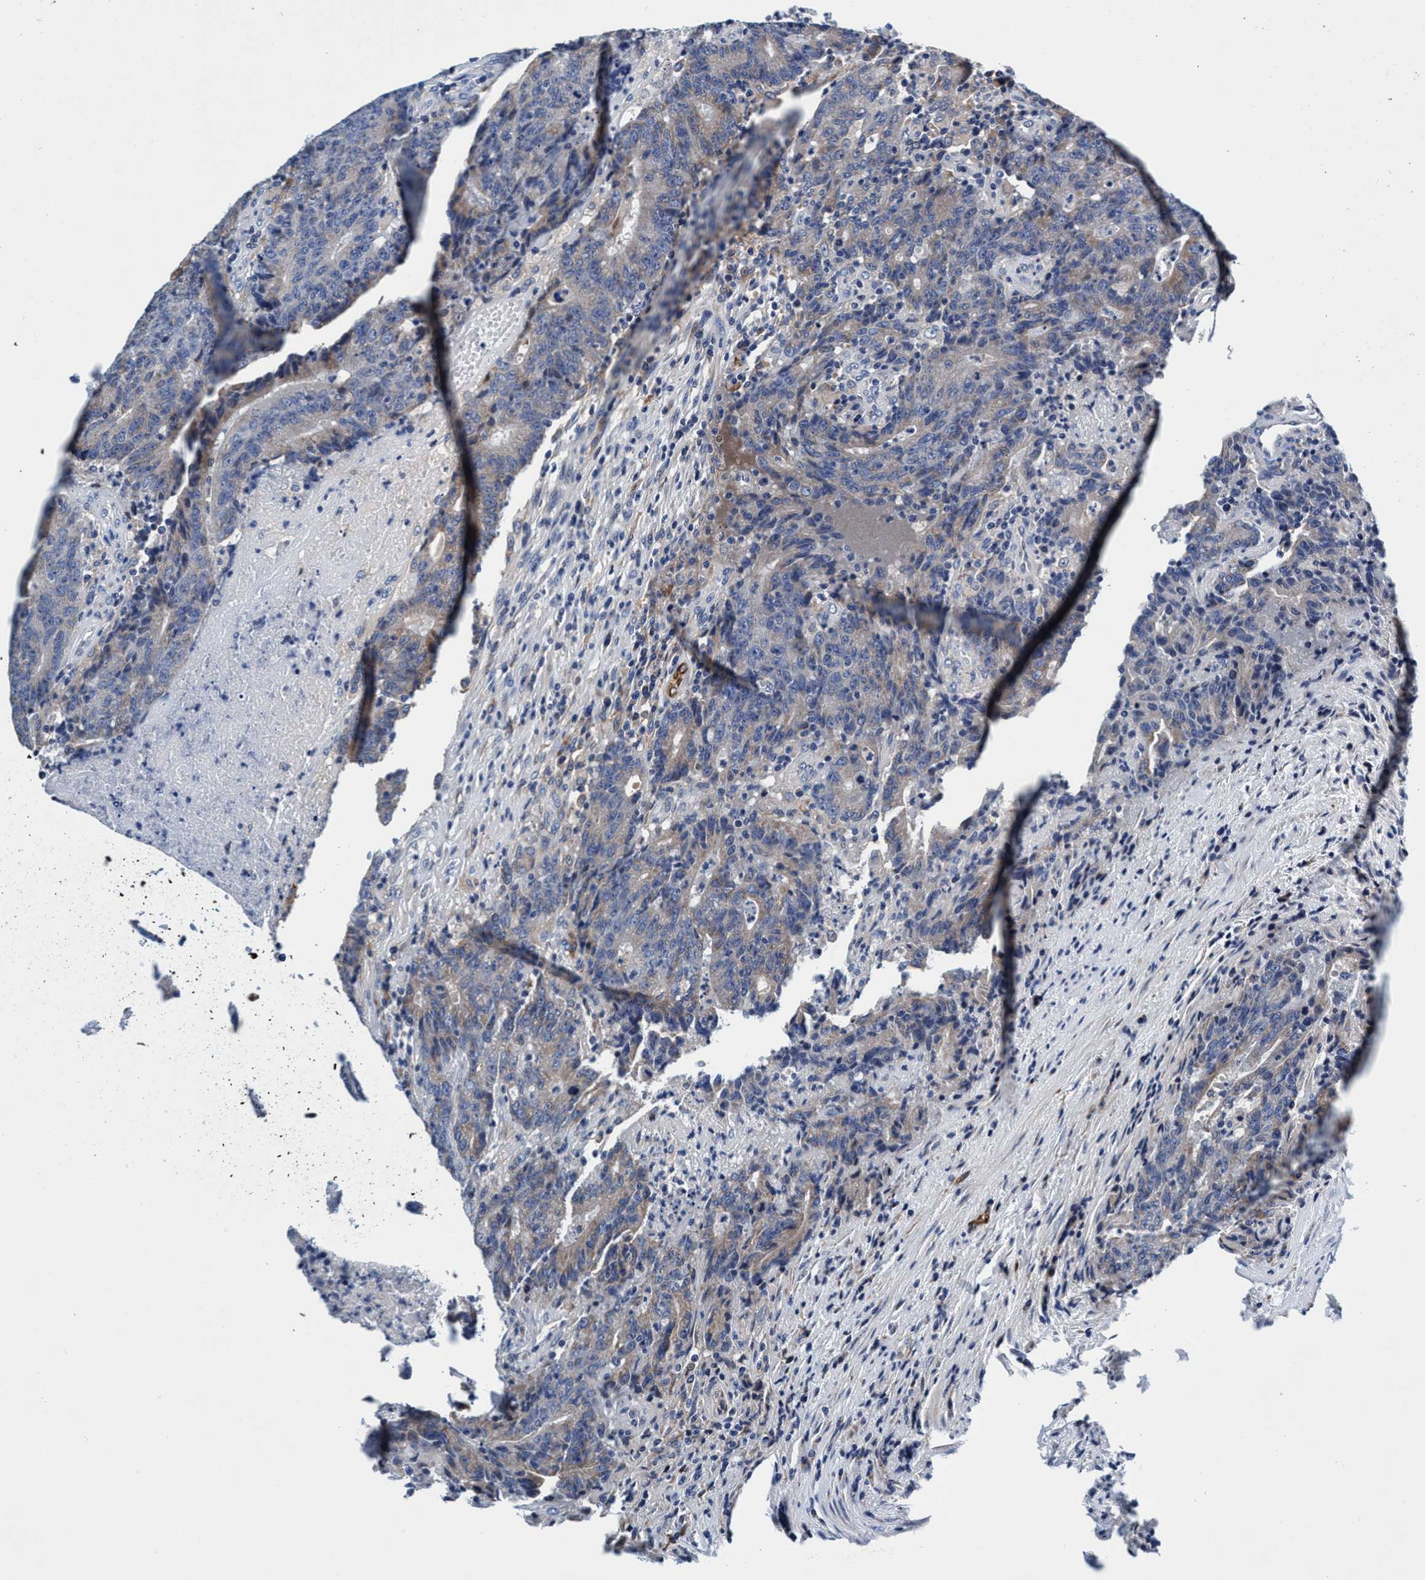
{"staining": {"intensity": "weak", "quantity": "<25%", "location": "cytoplasmic/membranous"}, "tissue": "colorectal cancer", "cell_type": "Tumor cells", "image_type": "cancer", "snomed": [{"axis": "morphology", "description": "Normal tissue, NOS"}, {"axis": "morphology", "description": "Adenocarcinoma, NOS"}, {"axis": "topography", "description": "Colon"}], "caption": "This is an immunohistochemistry (IHC) histopathology image of human colorectal cancer (adenocarcinoma). There is no expression in tumor cells.", "gene": "UBALD2", "patient": {"sex": "female", "age": 75}}